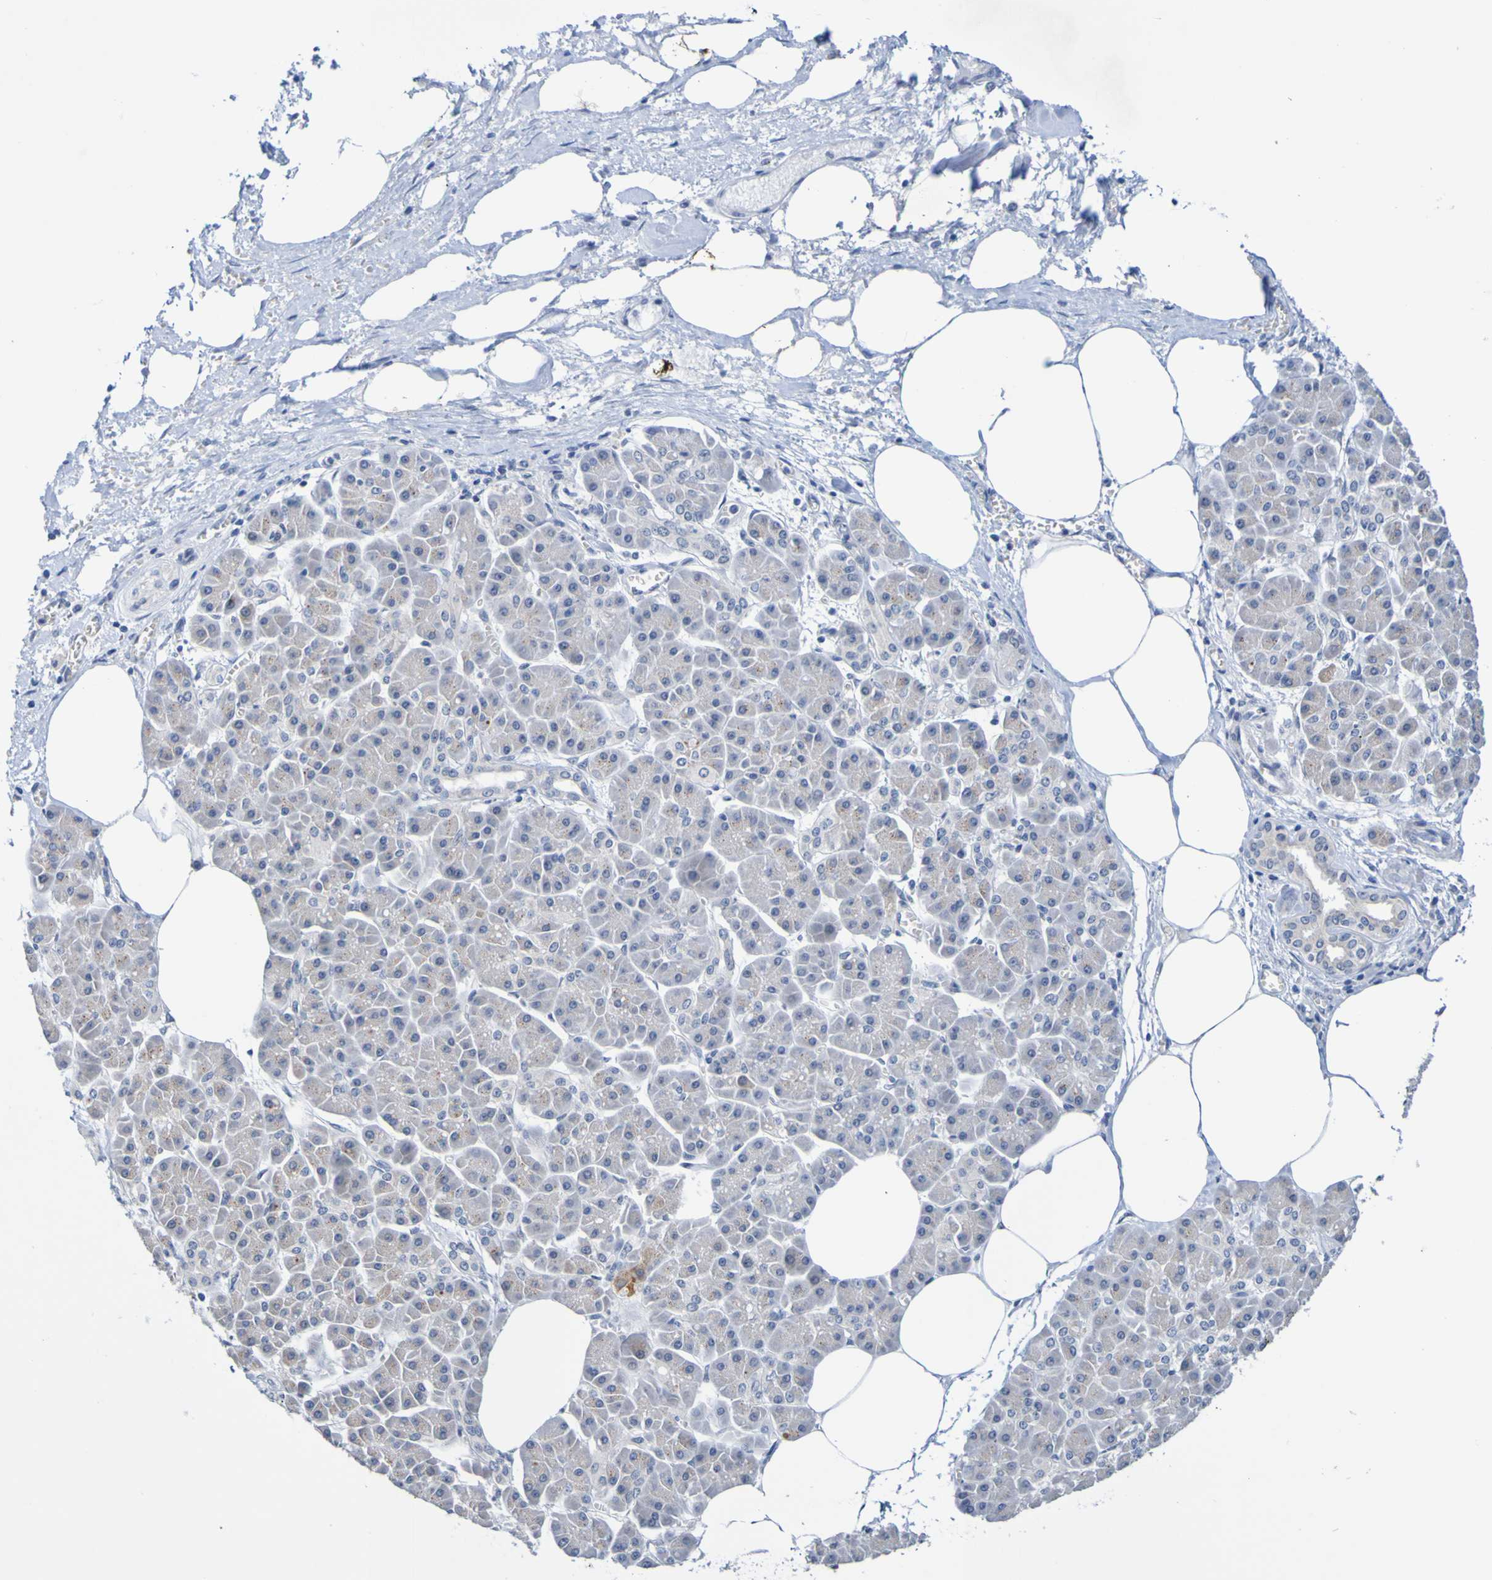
{"staining": {"intensity": "negative", "quantity": "none", "location": "none"}, "tissue": "pancreatic cancer", "cell_type": "Tumor cells", "image_type": "cancer", "snomed": [{"axis": "morphology", "description": "Adenocarcinoma, NOS"}, {"axis": "topography", "description": "Pancreas"}], "caption": "IHC histopathology image of neoplastic tissue: human pancreatic cancer (adenocarcinoma) stained with DAB shows no significant protein positivity in tumor cells.", "gene": "VMA21", "patient": {"sex": "female", "age": 70}}